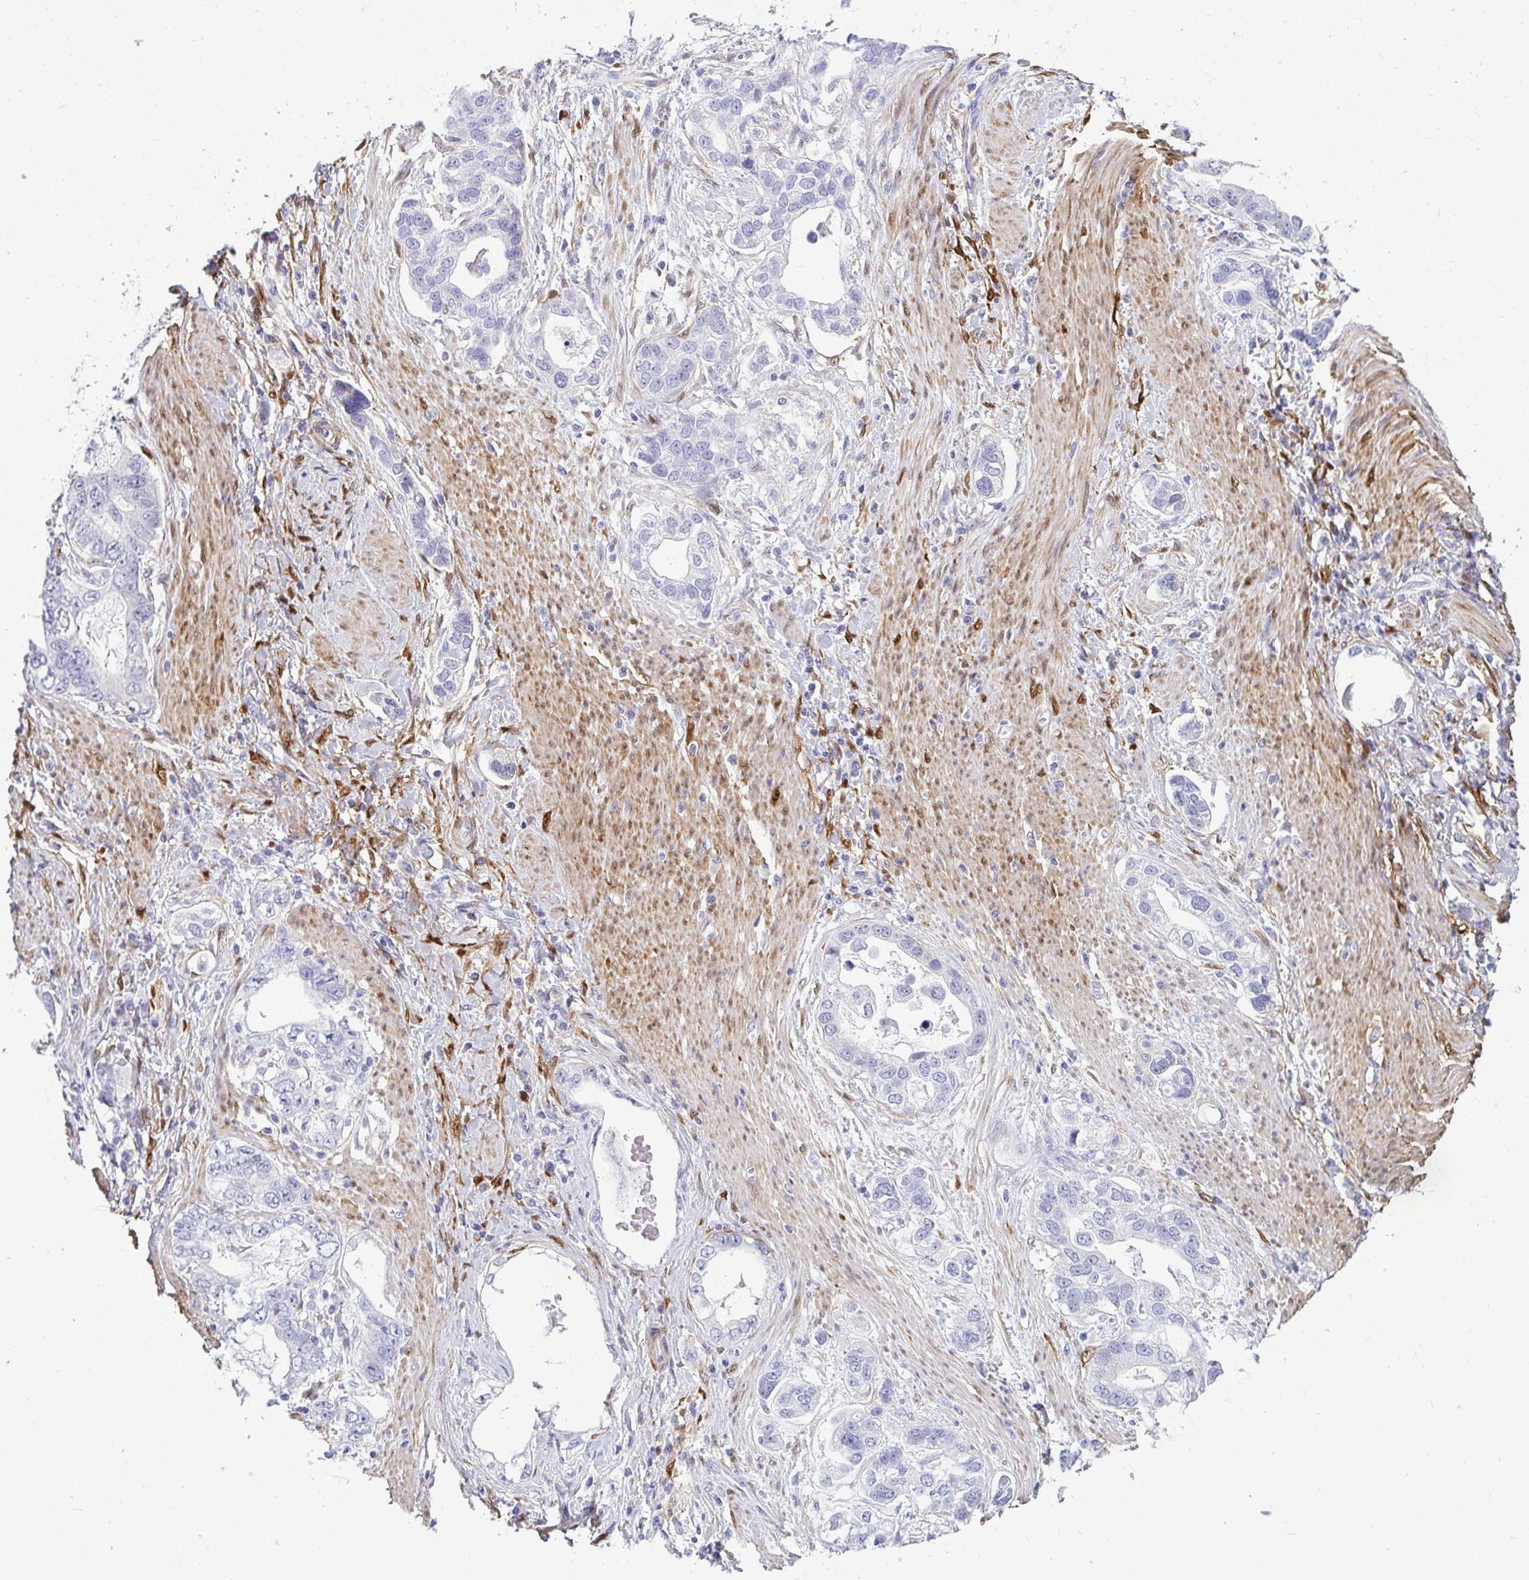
{"staining": {"intensity": "negative", "quantity": "none", "location": "none"}, "tissue": "stomach cancer", "cell_type": "Tumor cells", "image_type": "cancer", "snomed": [{"axis": "morphology", "description": "Adenocarcinoma, NOS"}, {"axis": "topography", "description": "Stomach, lower"}], "caption": "High power microscopy histopathology image of an IHC micrograph of adenocarcinoma (stomach), revealing no significant positivity in tumor cells.", "gene": "HSPB6", "patient": {"sex": "female", "age": 93}}